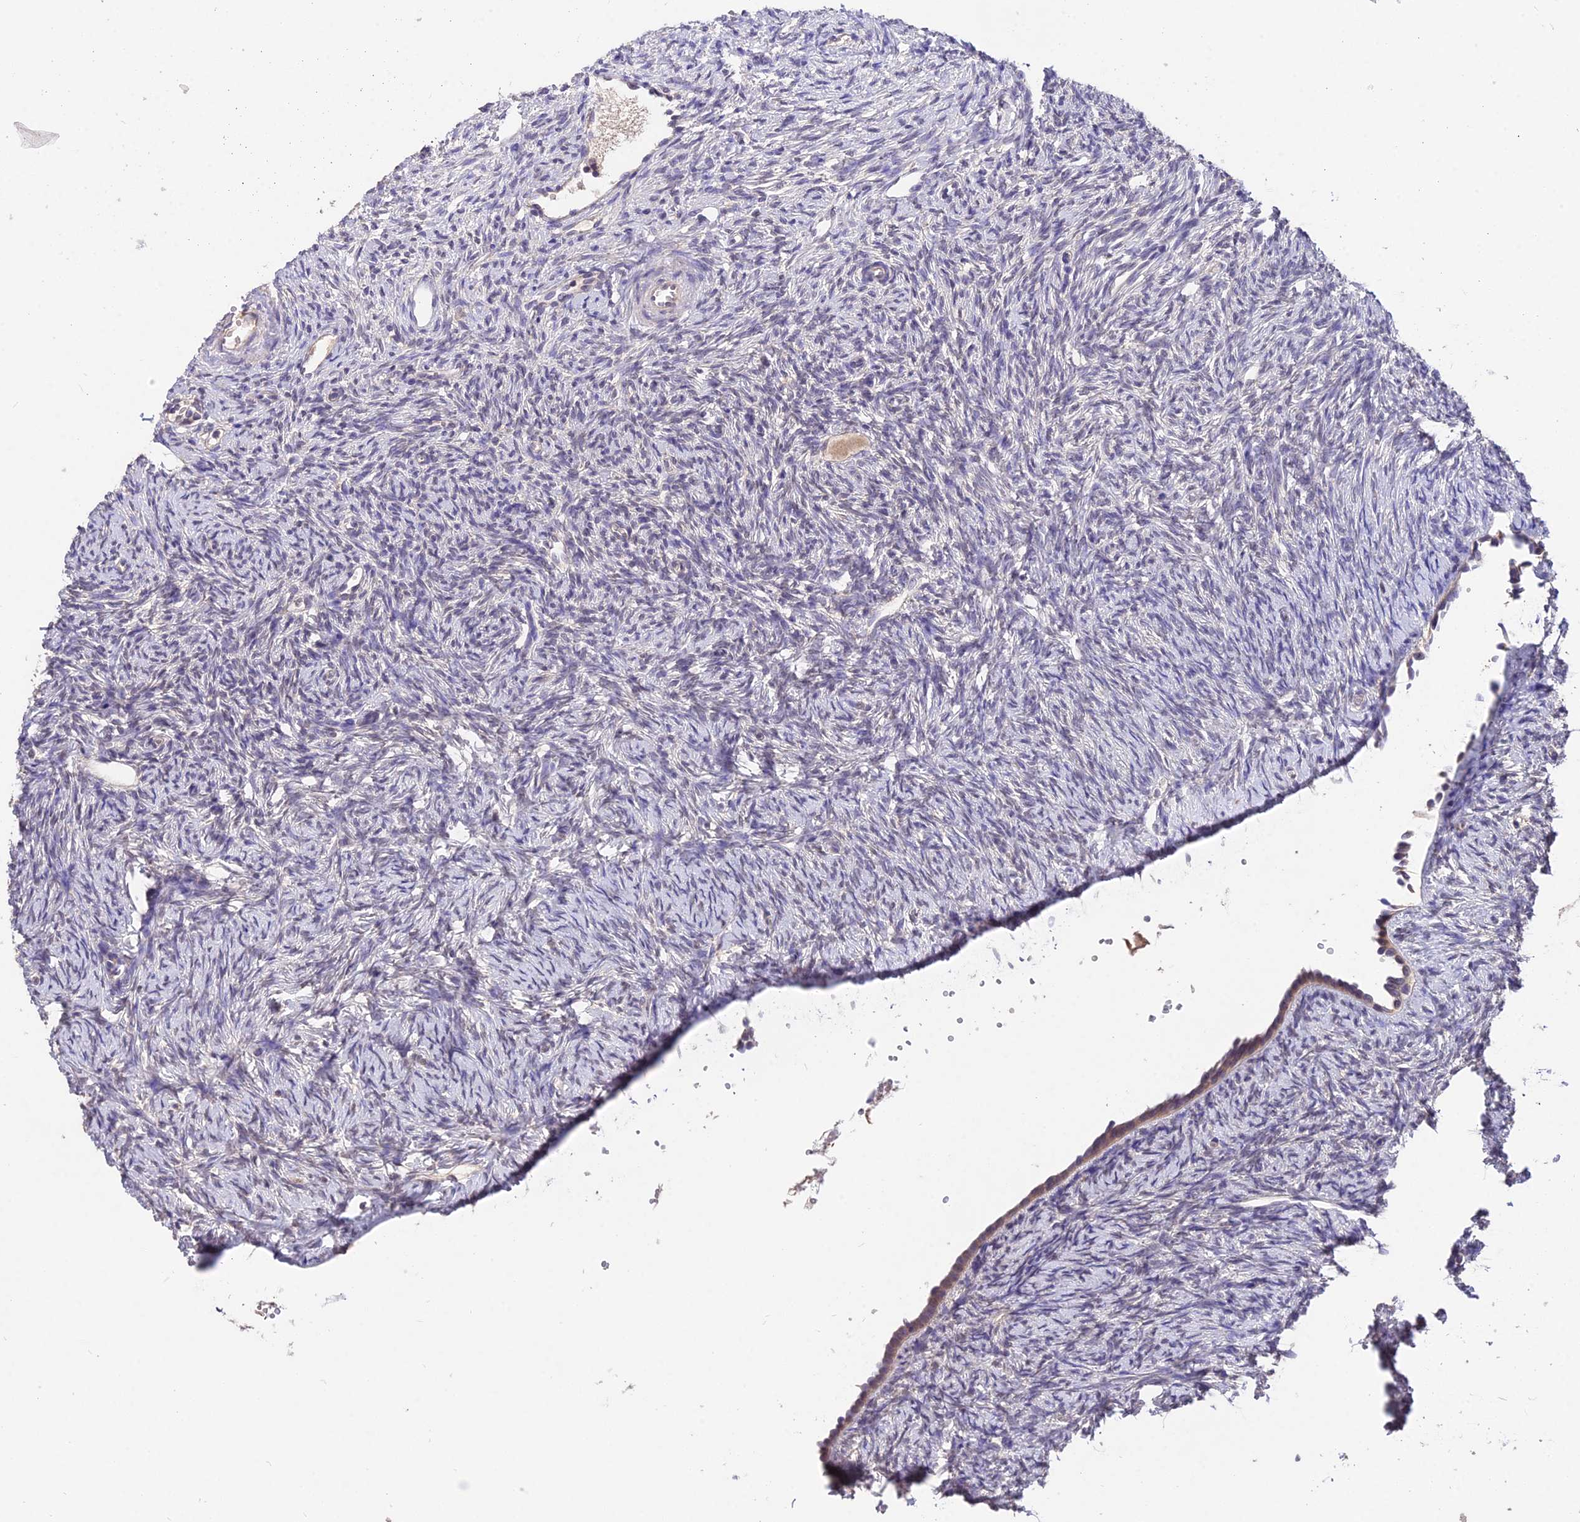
{"staining": {"intensity": "moderate", "quantity": "25%-75%", "location": "cytoplasmic/membranous"}, "tissue": "ovary", "cell_type": "Follicle cells", "image_type": "normal", "snomed": [{"axis": "morphology", "description": "Normal tissue, NOS"}, {"axis": "topography", "description": "Ovary"}], "caption": "IHC staining of unremarkable ovary, which exhibits medium levels of moderate cytoplasmic/membranous expression in approximately 25%-75% of follicle cells indicating moderate cytoplasmic/membranous protein staining. The staining was performed using DAB (brown) for protein detection and nuclei were counterstained in hematoxylin (blue).", "gene": "PGK1", "patient": {"sex": "female", "age": 51}}